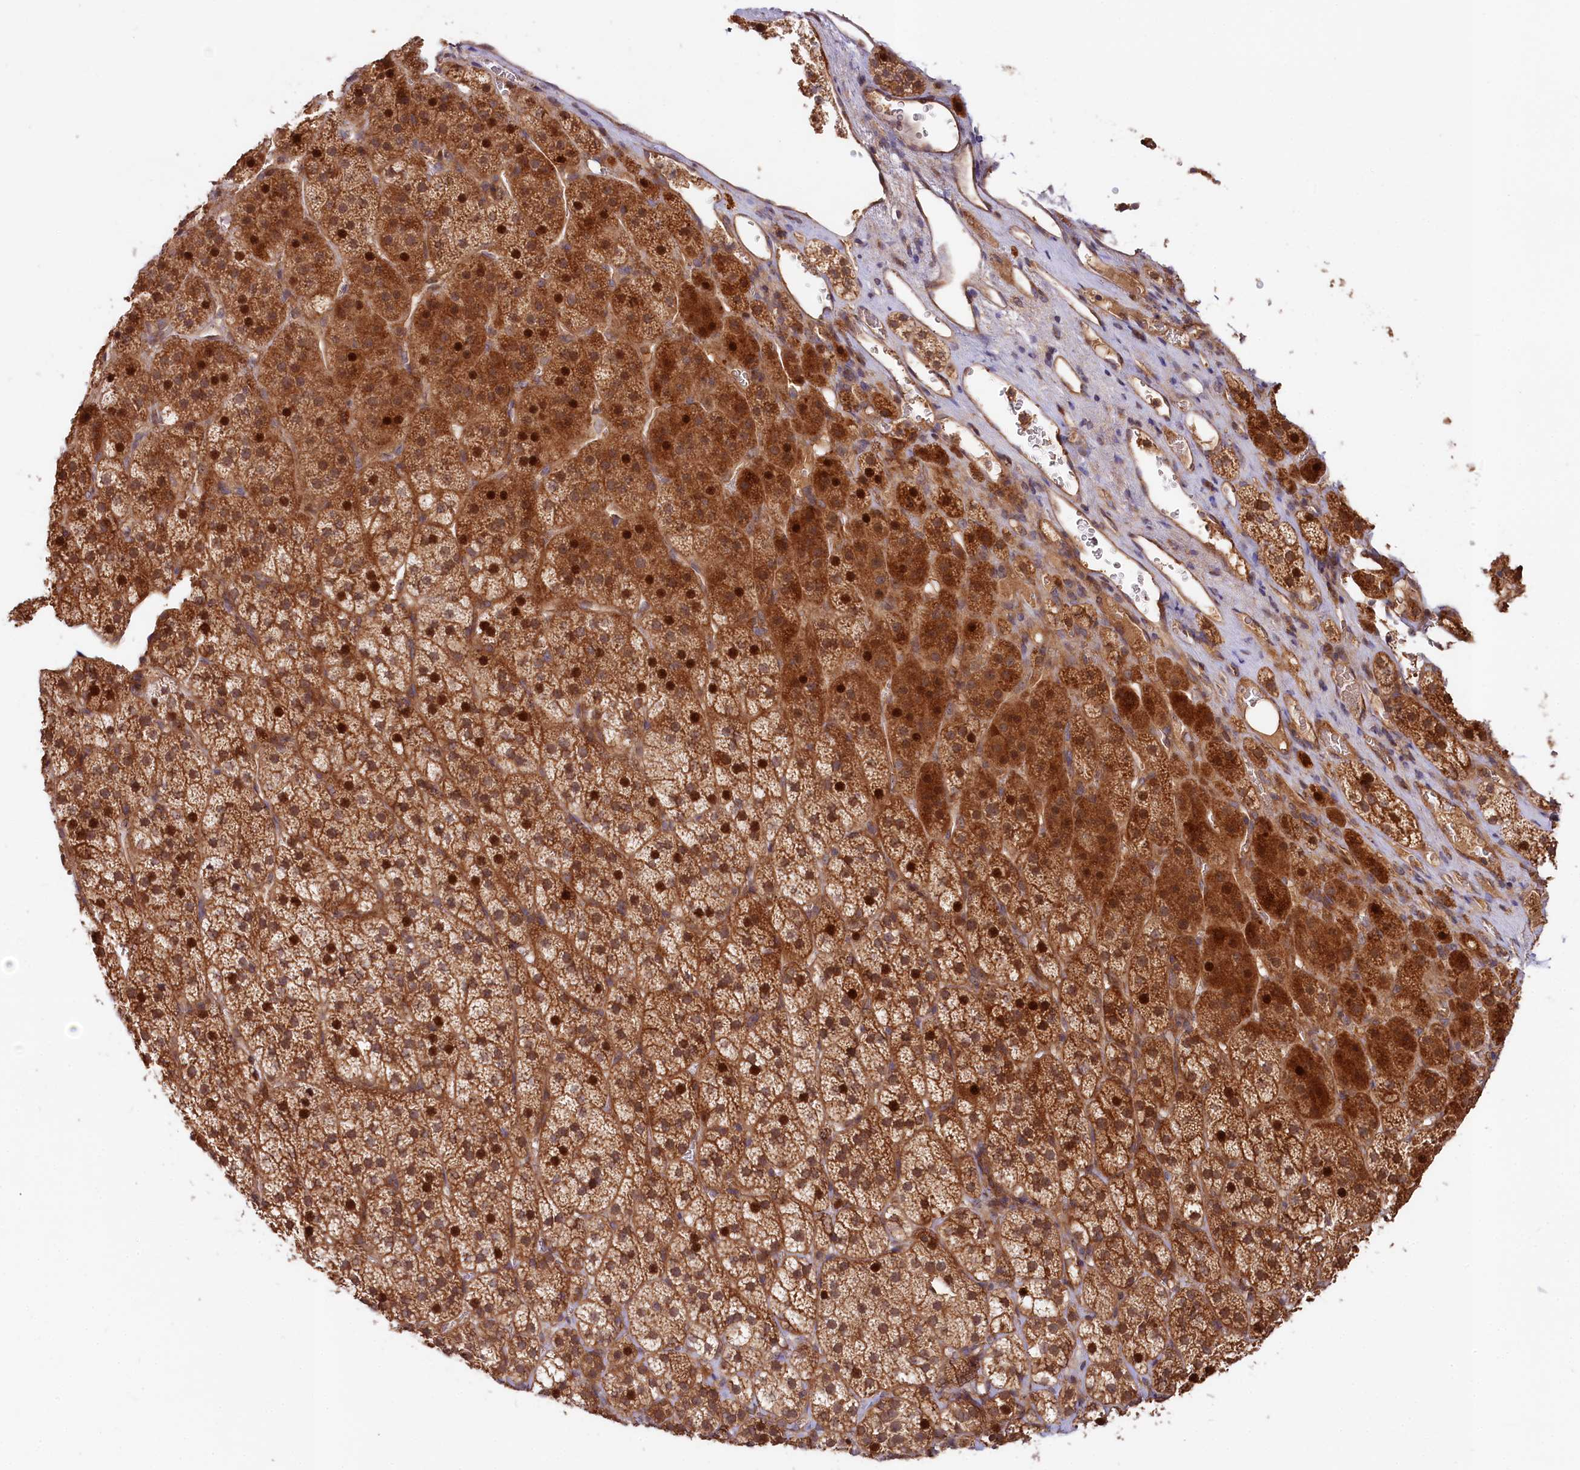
{"staining": {"intensity": "strong", "quantity": ">75%", "location": "cytoplasmic/membranous,nuclear"}, "tissue": "adrenal gland", "cell_type": "Glandular cells", "image_type": "normal", "snomed": [{"axis": "morphology", "description": "Normal tissue, NOS"}, {"axis": "topography", "description": "Adrenal gland"}], "caption": "Approximately >75% of glandular cells in benign adrenal gland reveal strong cytoplasmic/membranous,nuclear protein expression as visualized by brown immunohistochemical staining.", "gene": "NEDD1", "patient": {"sex": "female", "age": 44}}